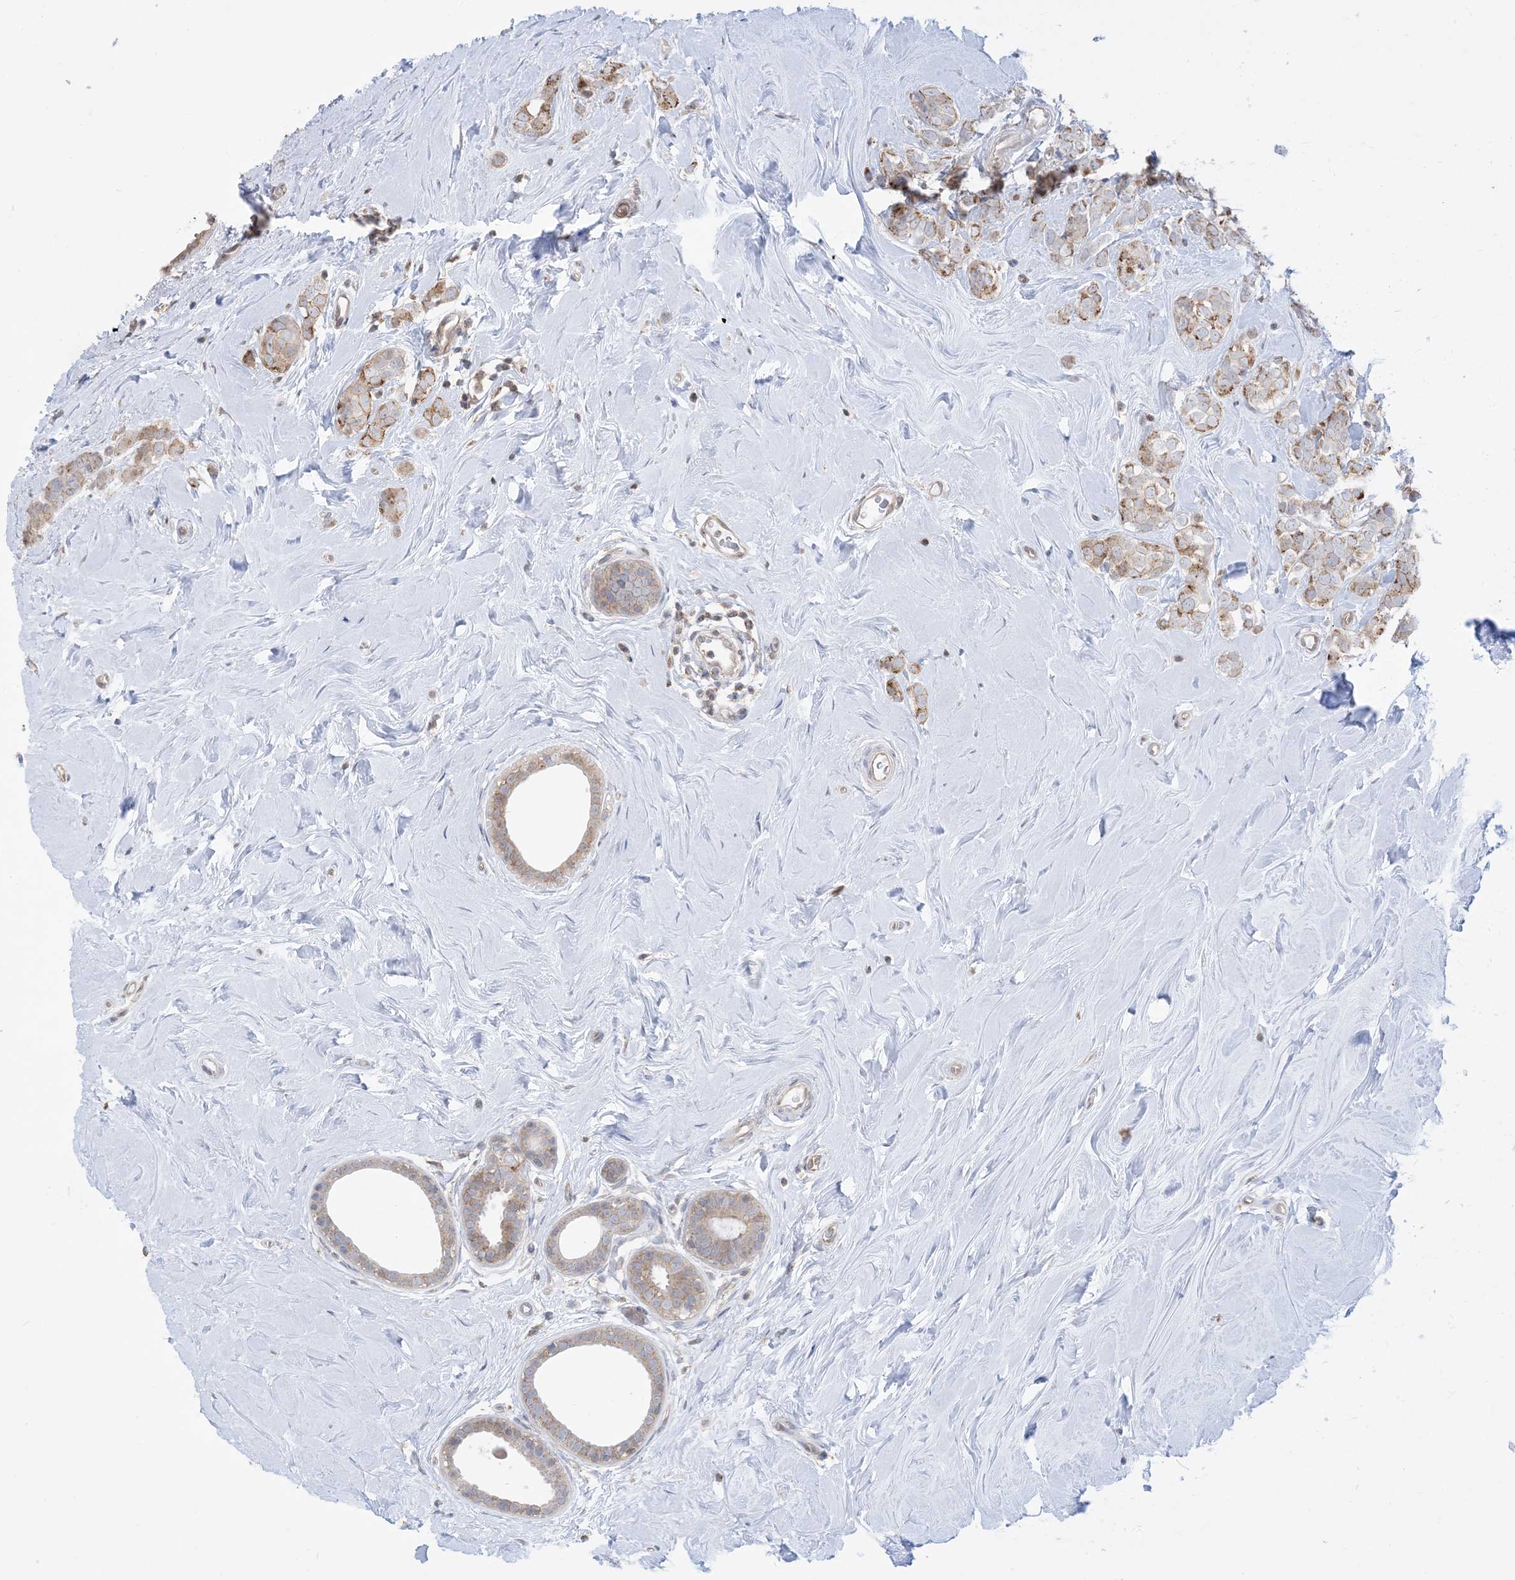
{"staining": {"intensity": "moderate", "quantity": ">75%", "location": "cytoplasmic/membranous"}, "tissue": "breast cancer", "cell_type": "Tumor cells", "image_type": "cancer", "snomed": [{"axis": "morphology", "description": "Lobular carcinoma"}, {"axis": "topography", "description": "Breast"}], "caption": "Human breast cancer stained with a brown dye reveals moderate cytoplasmic/membranous positive positivity in approximately >75% of tumor cells.", "gene": "CASP4", "patient": {"sex": "female", "age": 47}}